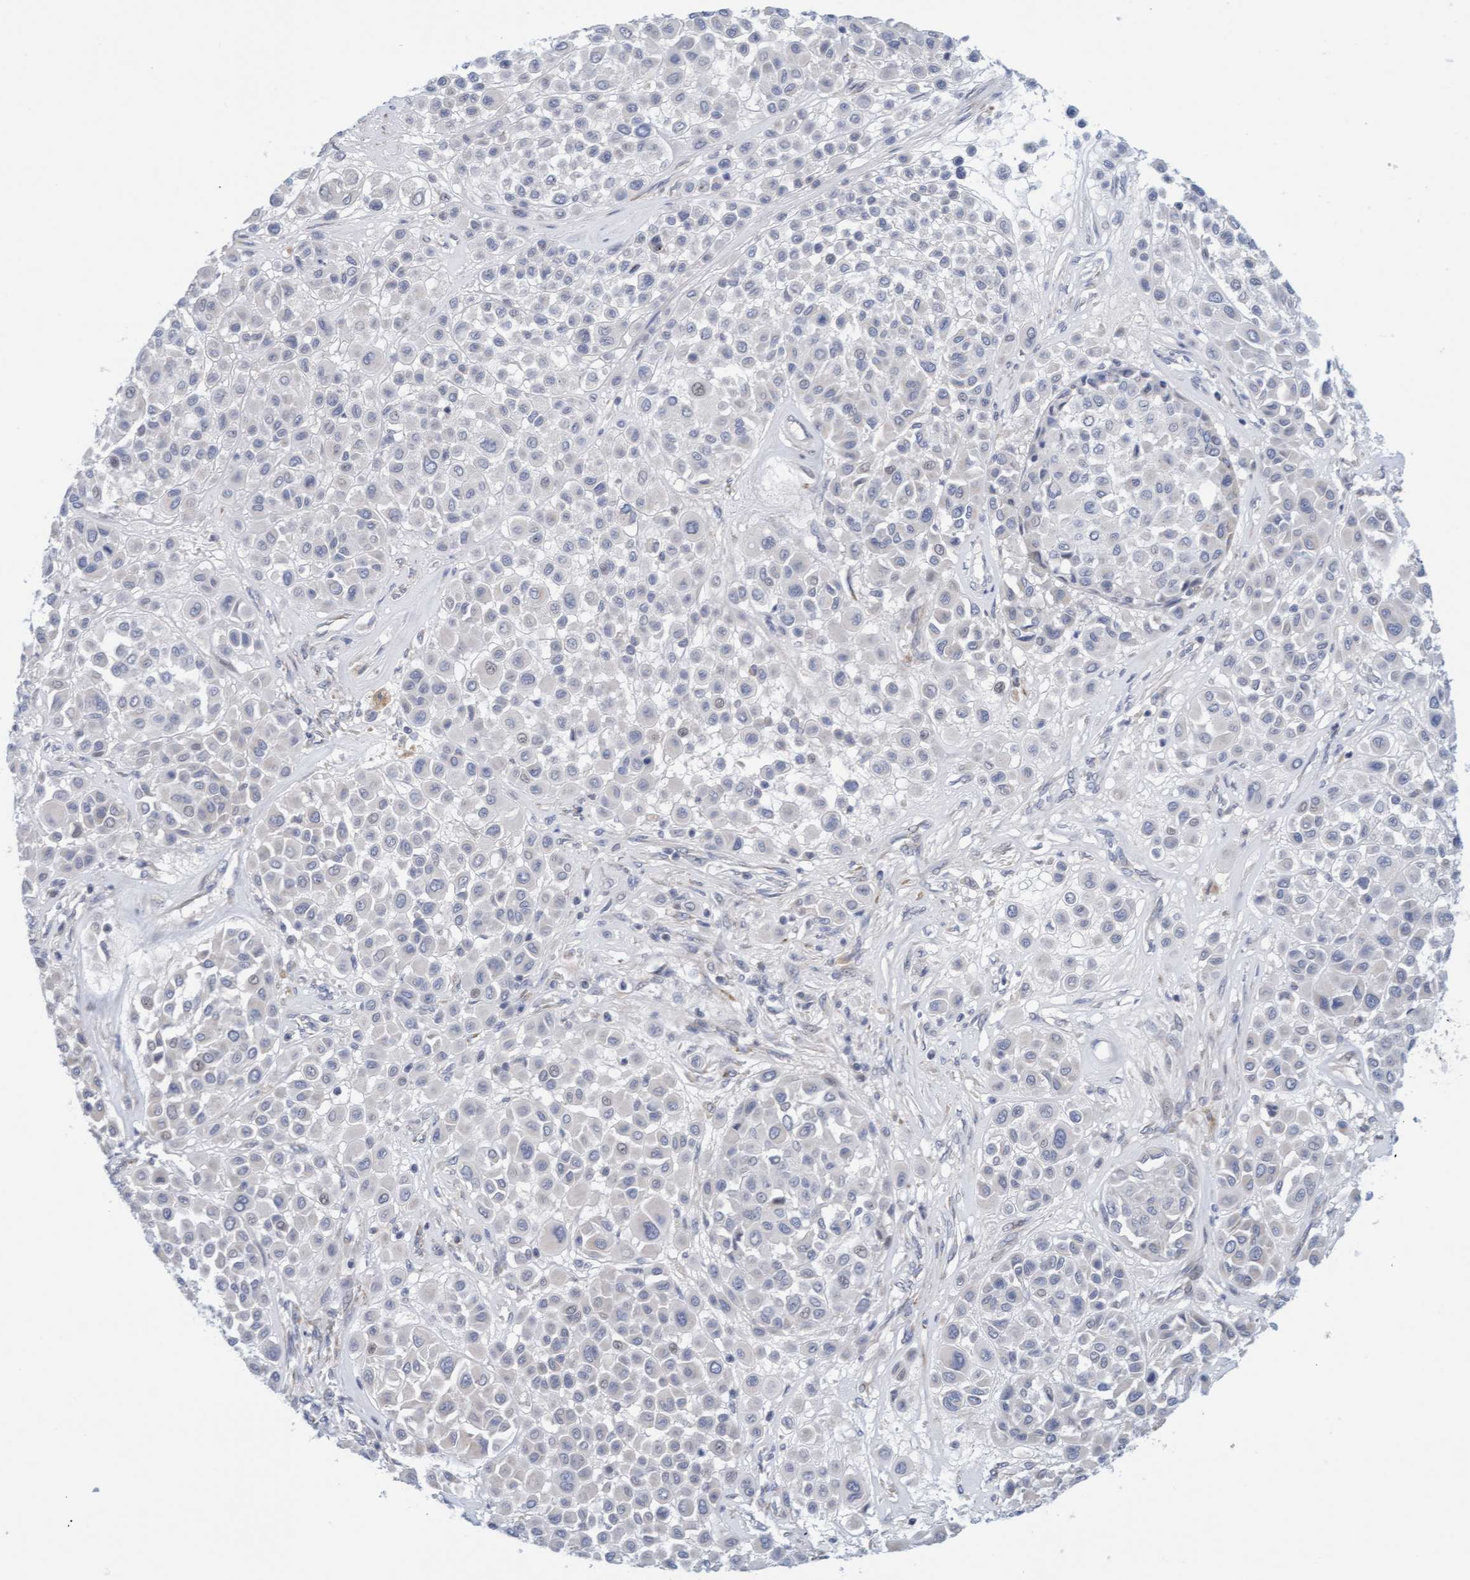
{"staining": {"intensity": "negative", "quantity": "none", "location": "none"}, "tissue": "melanoma", "cell_type": "Tumor cells", "image_type": "cancer", "snomed": [{"axis": "morphology", "description": "Malignant melanoma, Metastatic site"}, {"axis": "topography", "description": "Soft tissue"}], "caption": "Protein analysis of malignant melanoma (metastatic site) exhibits no significant expression in tumor cells.", "gene": "ZC3H3", "patient": {"sex": "male", "age": 41}}